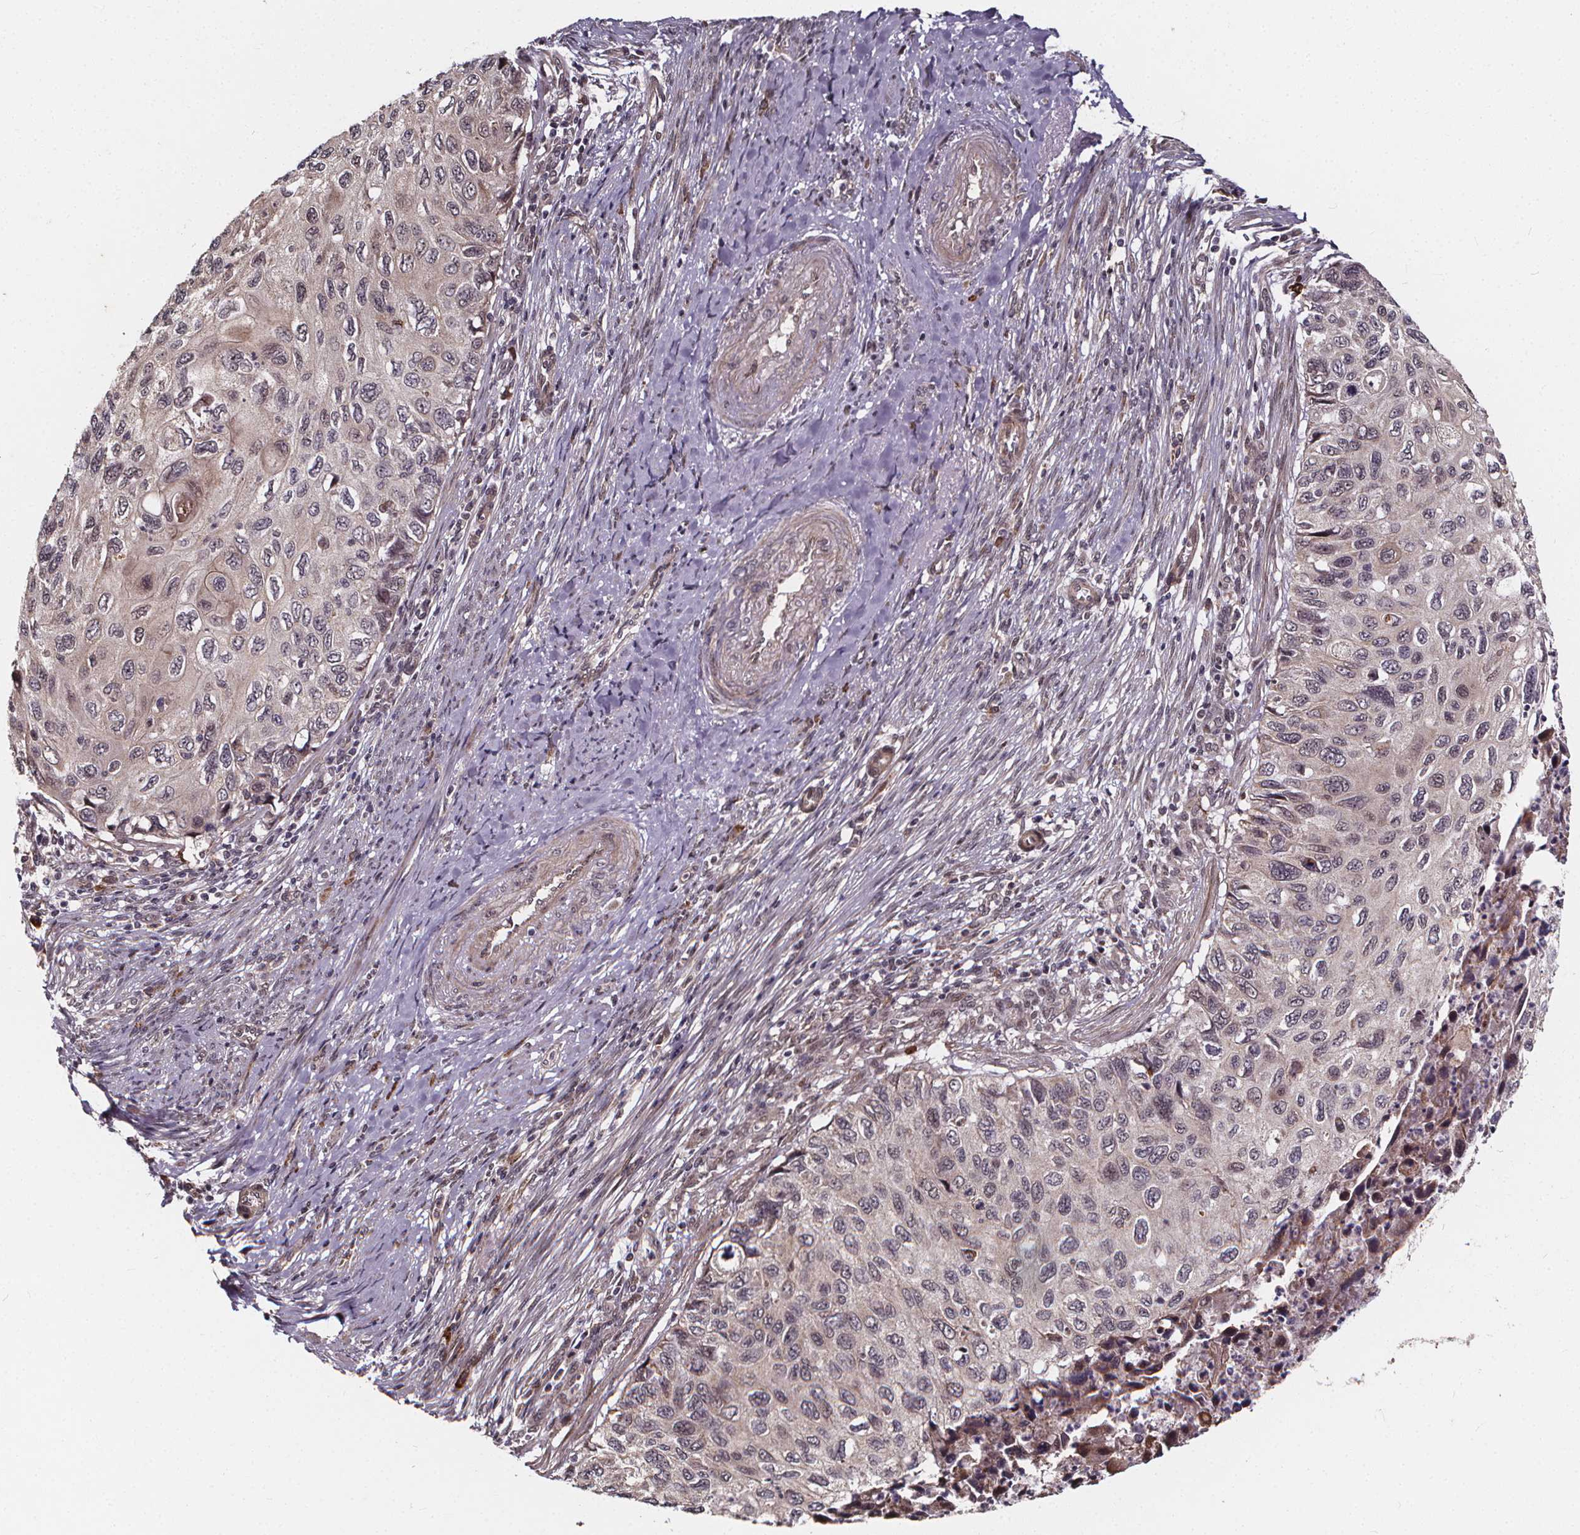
{"staining": {"intensity": "negative", "quantity": "none", "location": "none"}, "tissue": "cervical cancer", "cell_type": "Tumor cells", "image_type": "cancer", "snomed": [{"axis": "morphology", "description": "Squamous cell carcinoma, NOS"}, {"axis": "topography", "description": "Cervix"}], "caption": "Histopathology image shows no protein staining in tumor cells of cervical cancer (squamous cell carcinoma) tissue. (Stains: DAB IHC with hematoxylin counter stain, Microscopy: brightfield microscopy at high magnification).", "gene": "DDIT3", "patient": {"sex": "female", "age": 70}}